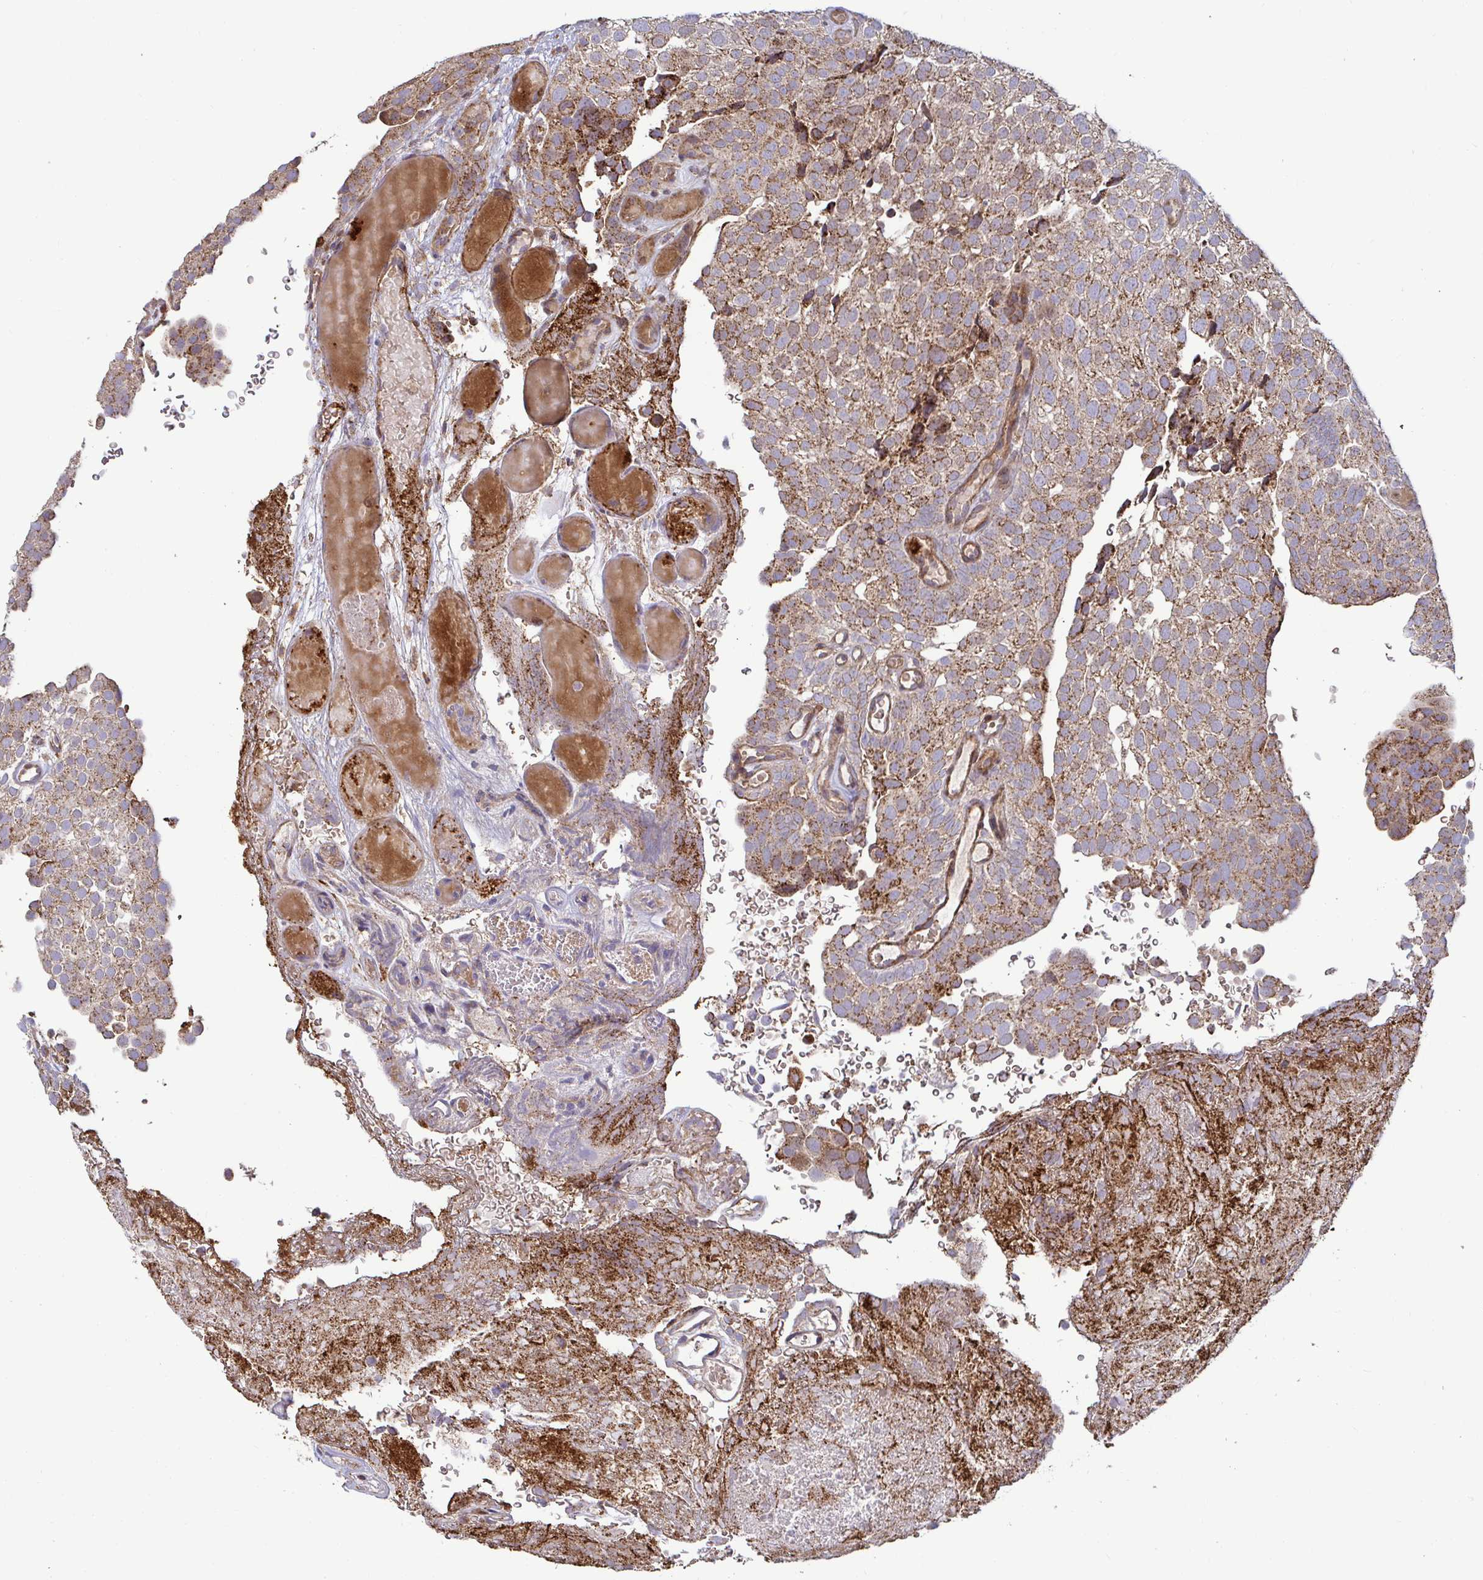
{"staining": {"intensity": "moderate", "quantity": ">75%", "location": "cytoplasmic/membranous"}, "tissue": "urothelial cancer", "cell_type": "Tumor cells", "image_type": "cancer", "snomed": [{"axis": "morphology", "description": "Urothelial carcinoma, Low grade"}, {"axis": "topography", "description": "Urinary bladder"}], "caption": "Low-grade urothelial carcinoma was stained to show a protein in brown. There is medium levels of moderate cytoplasmic/membranous expression in approximately >75% of tumor cells.", "gene": "SPRY1", "patient": {"sex": "male", "age": 78}}